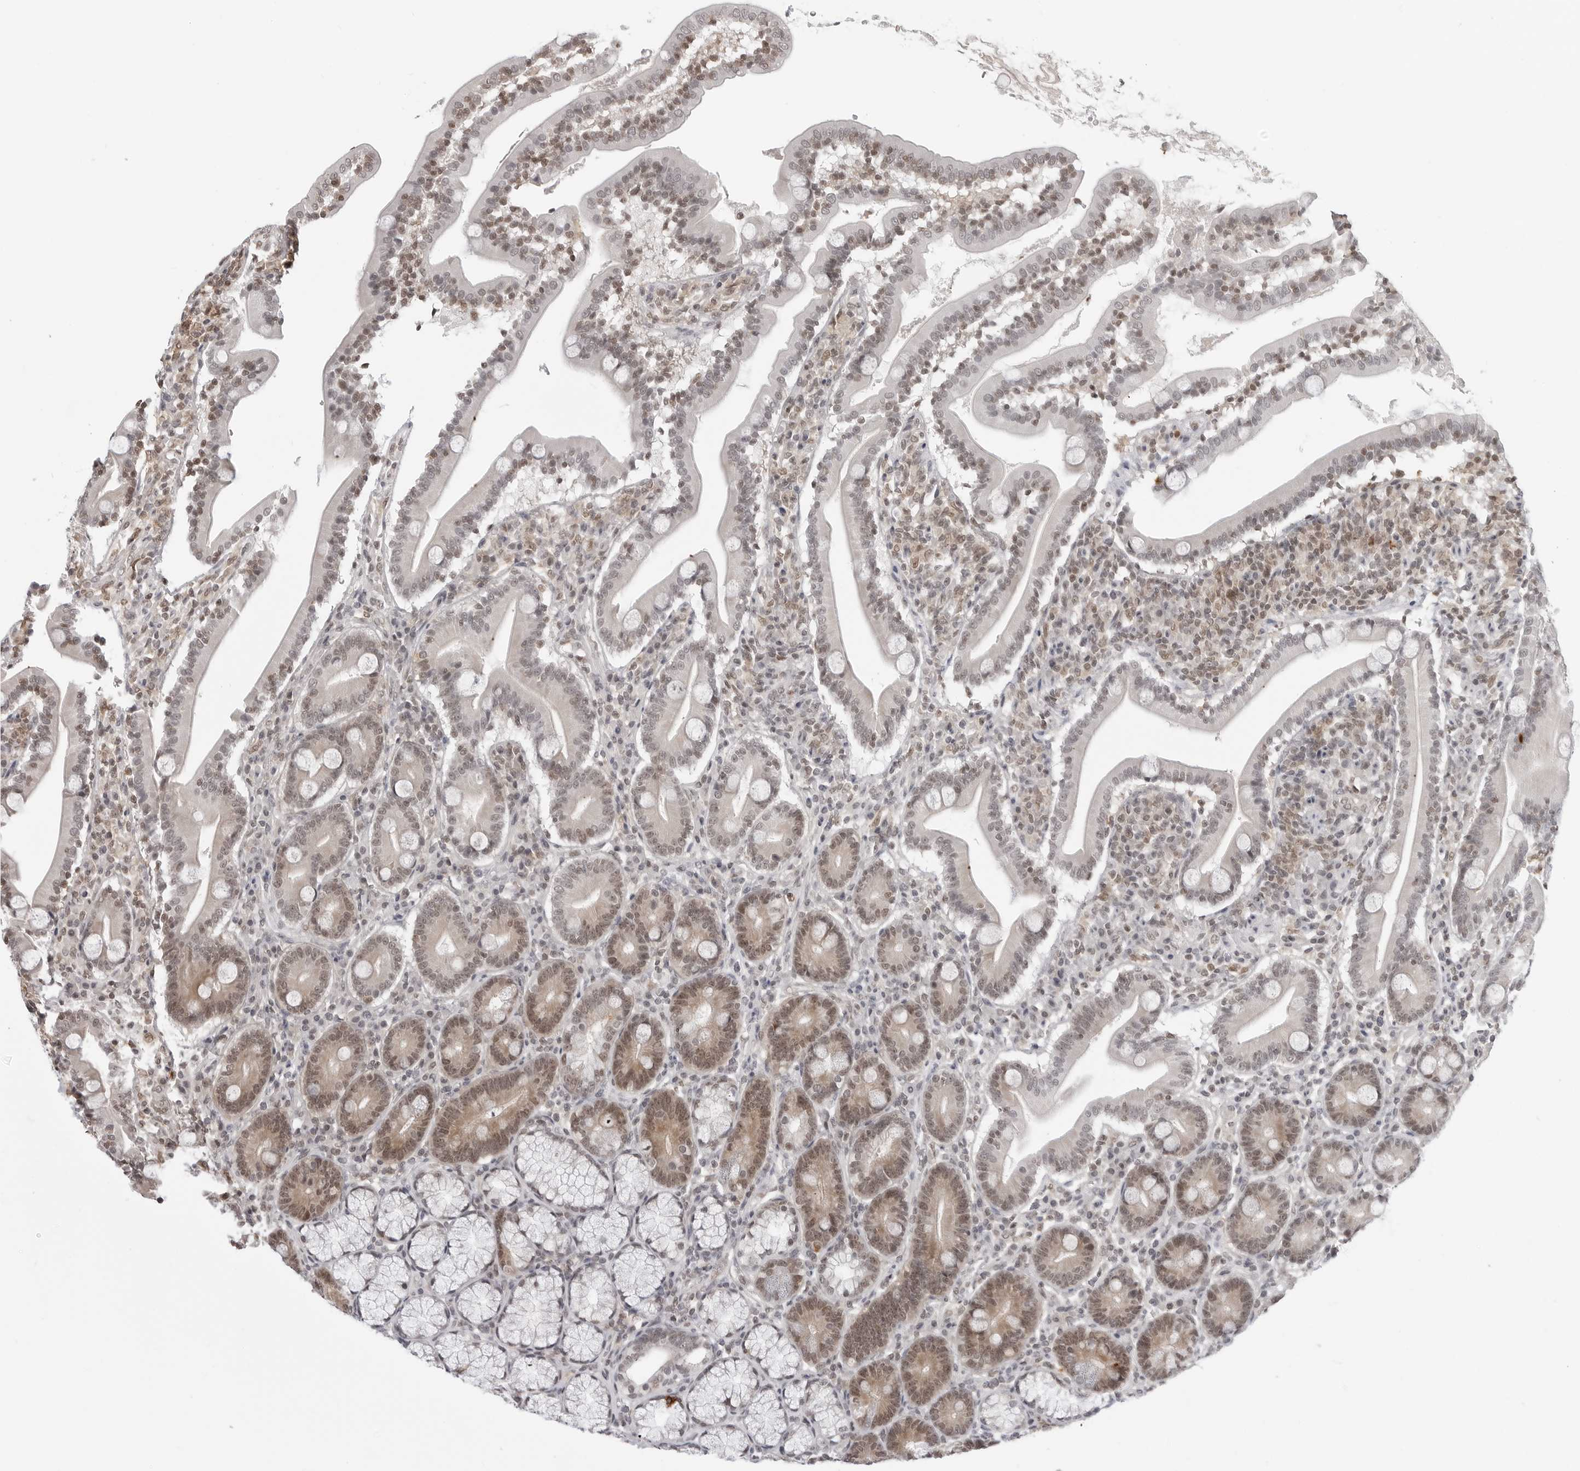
{"staining": {"intensity": "strong", "quantity": "<25%", "location": "cytoplasmic/membranous,nuclear"}, "tissue": "duodenum", "cell_type": "Glandular cells", "image_type": "normal", "snomed": [{"axis": "morphology", "description": "Normal tissue, NOS"}, {"axis": "topography", "description": "Duodenum"}], "caption": "Approximately <25% of glandular cells in normal human duodenum display strong cytoplasmic/membranous,nuclear protein expression as visualized by brown immunohistochemical staining.", "gene": "C8orf33", "patient": {"sex": "male", "age": 35}}